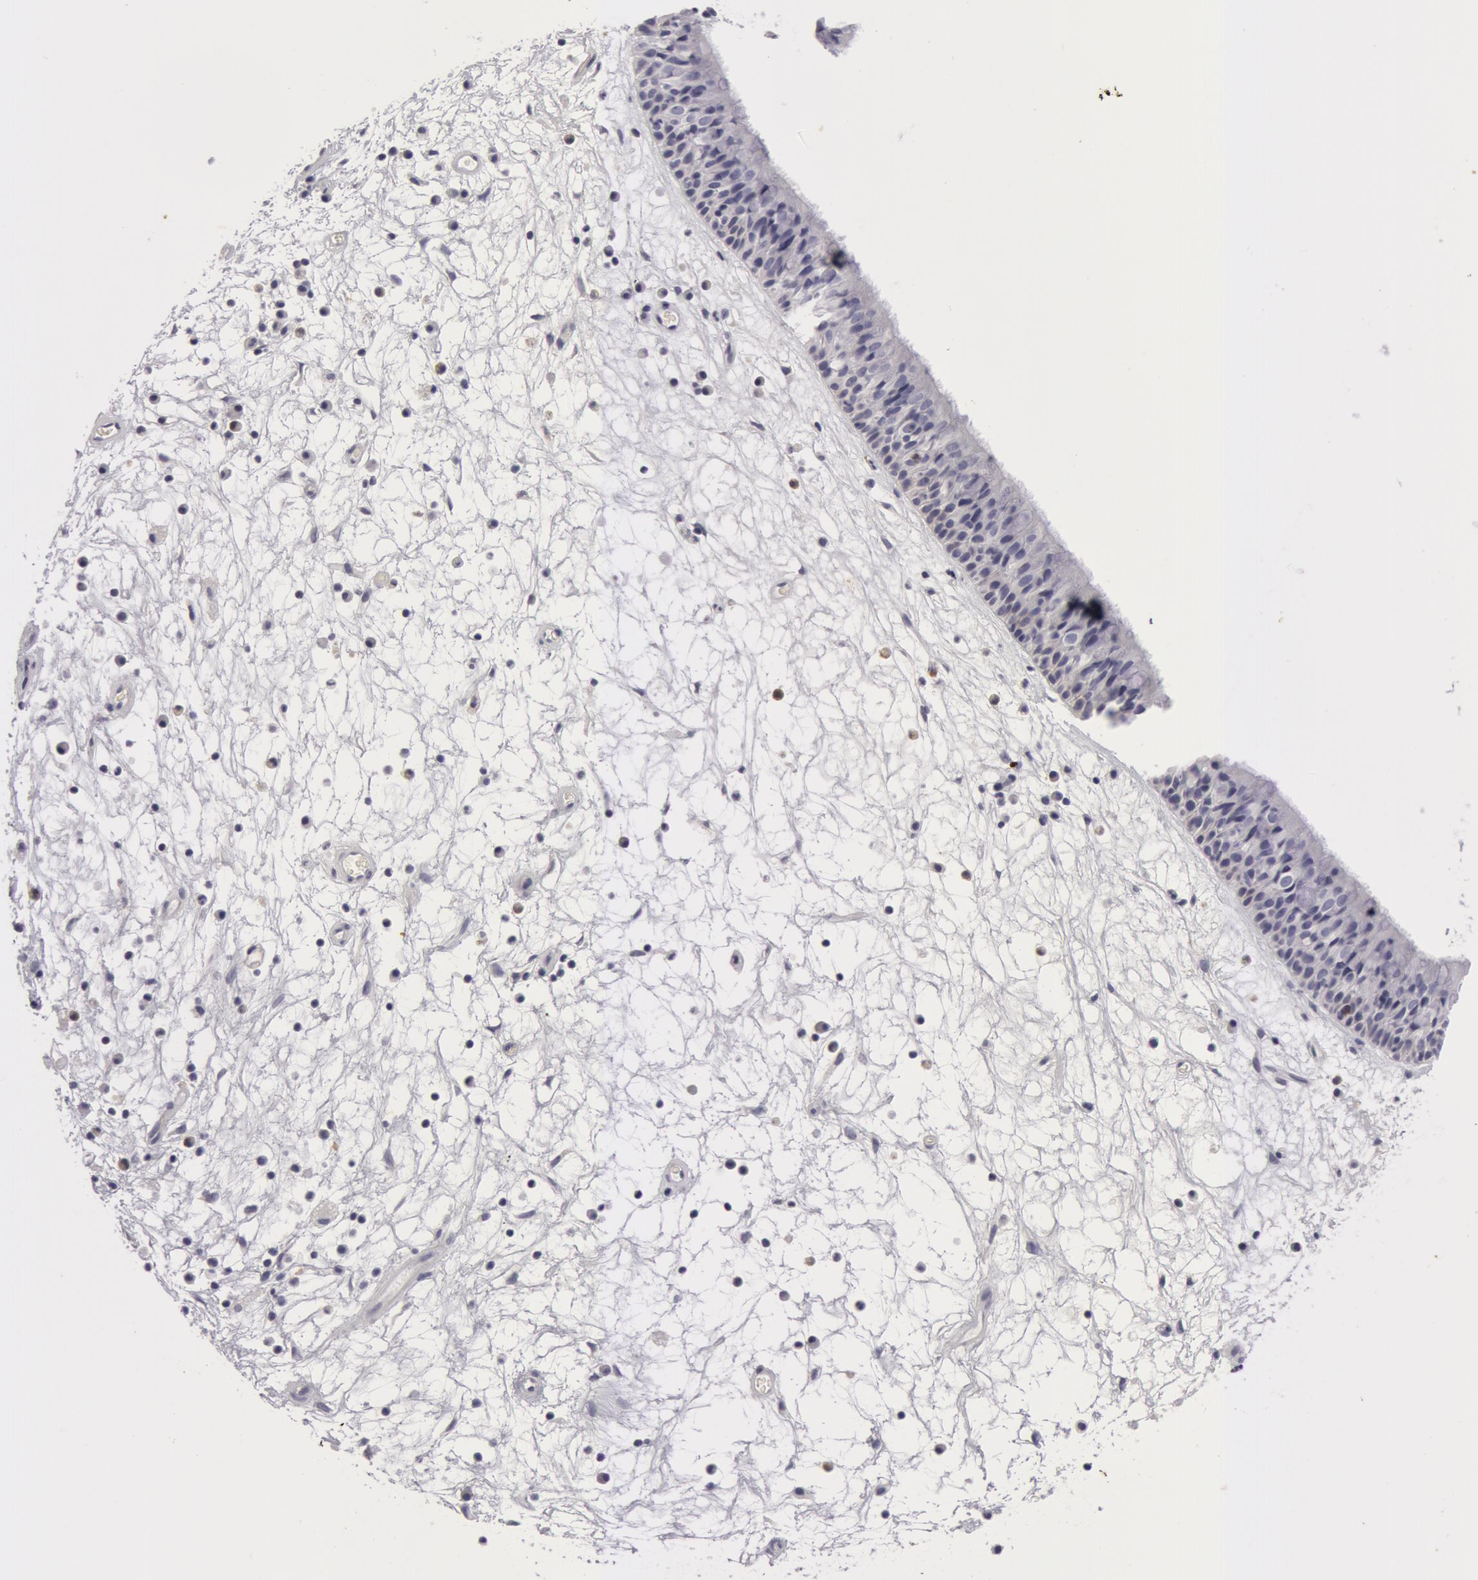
{"staining": {"intensity": "negative", "quantity": "none", "location": "none"}, "tissue": "nasopharynx", "cell_type": "Respiratory epithelial cells", "image_type": "normal", "snomed": [{"axis": "morphology", "description": "Normal tissue, NOS"}, {"axis": "topography", "description": "Nasopharynx"}], "caption": "An IHC image of benign nasopharynx is shown. There is no staining in respiratory epithelial cells of nasopharynx. (DAB (3,3'-diaminobenzidine) immunohistochemistry (IHC) with hematoxylin counter stain).", "gene": "NLGN4X", "patient": {"sex": "male", "age": 63}}